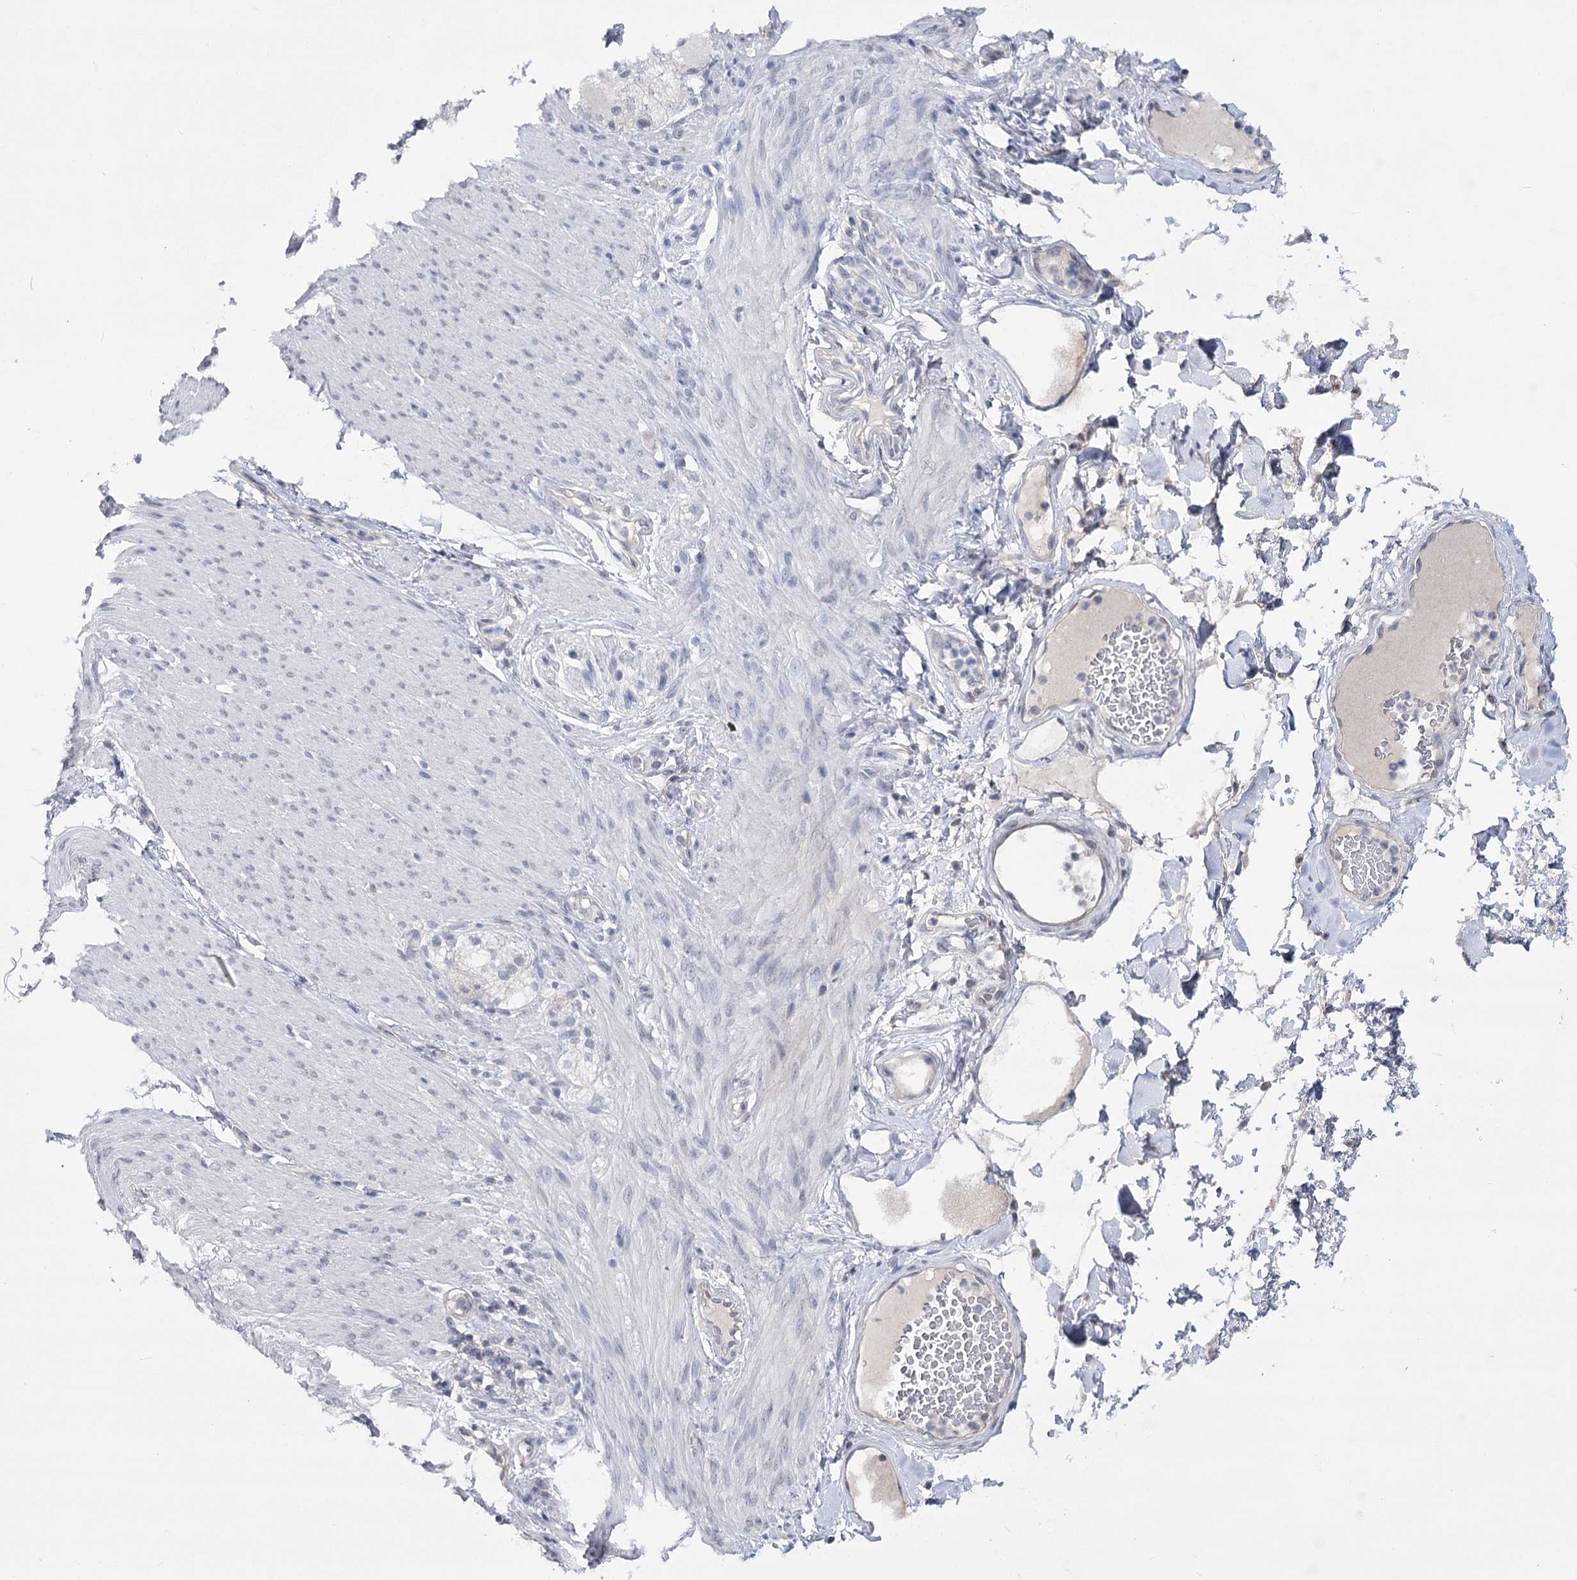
{"staining": {"intensity": "negative", "quantity": "none", "location": "none"}, "tissue": "adipose tissue", "cell_type": "Adipocytes", "image_type": "normal", "snomed": [{"axis": "morphology", "description": "Normal tissue, NOS"}, {"axis": "topography", "description": "Colon"}, {"axis": "topography", "description": "Peripheral nerve tissue"}], "caption": "Protein analysis of normal adipose tissue reveals no significant staining in adipocytes. (IHC, brightfield microscopy, high magnification).", "gene": "ATP10B", "patient": {"sex": "female", "age": 61}}